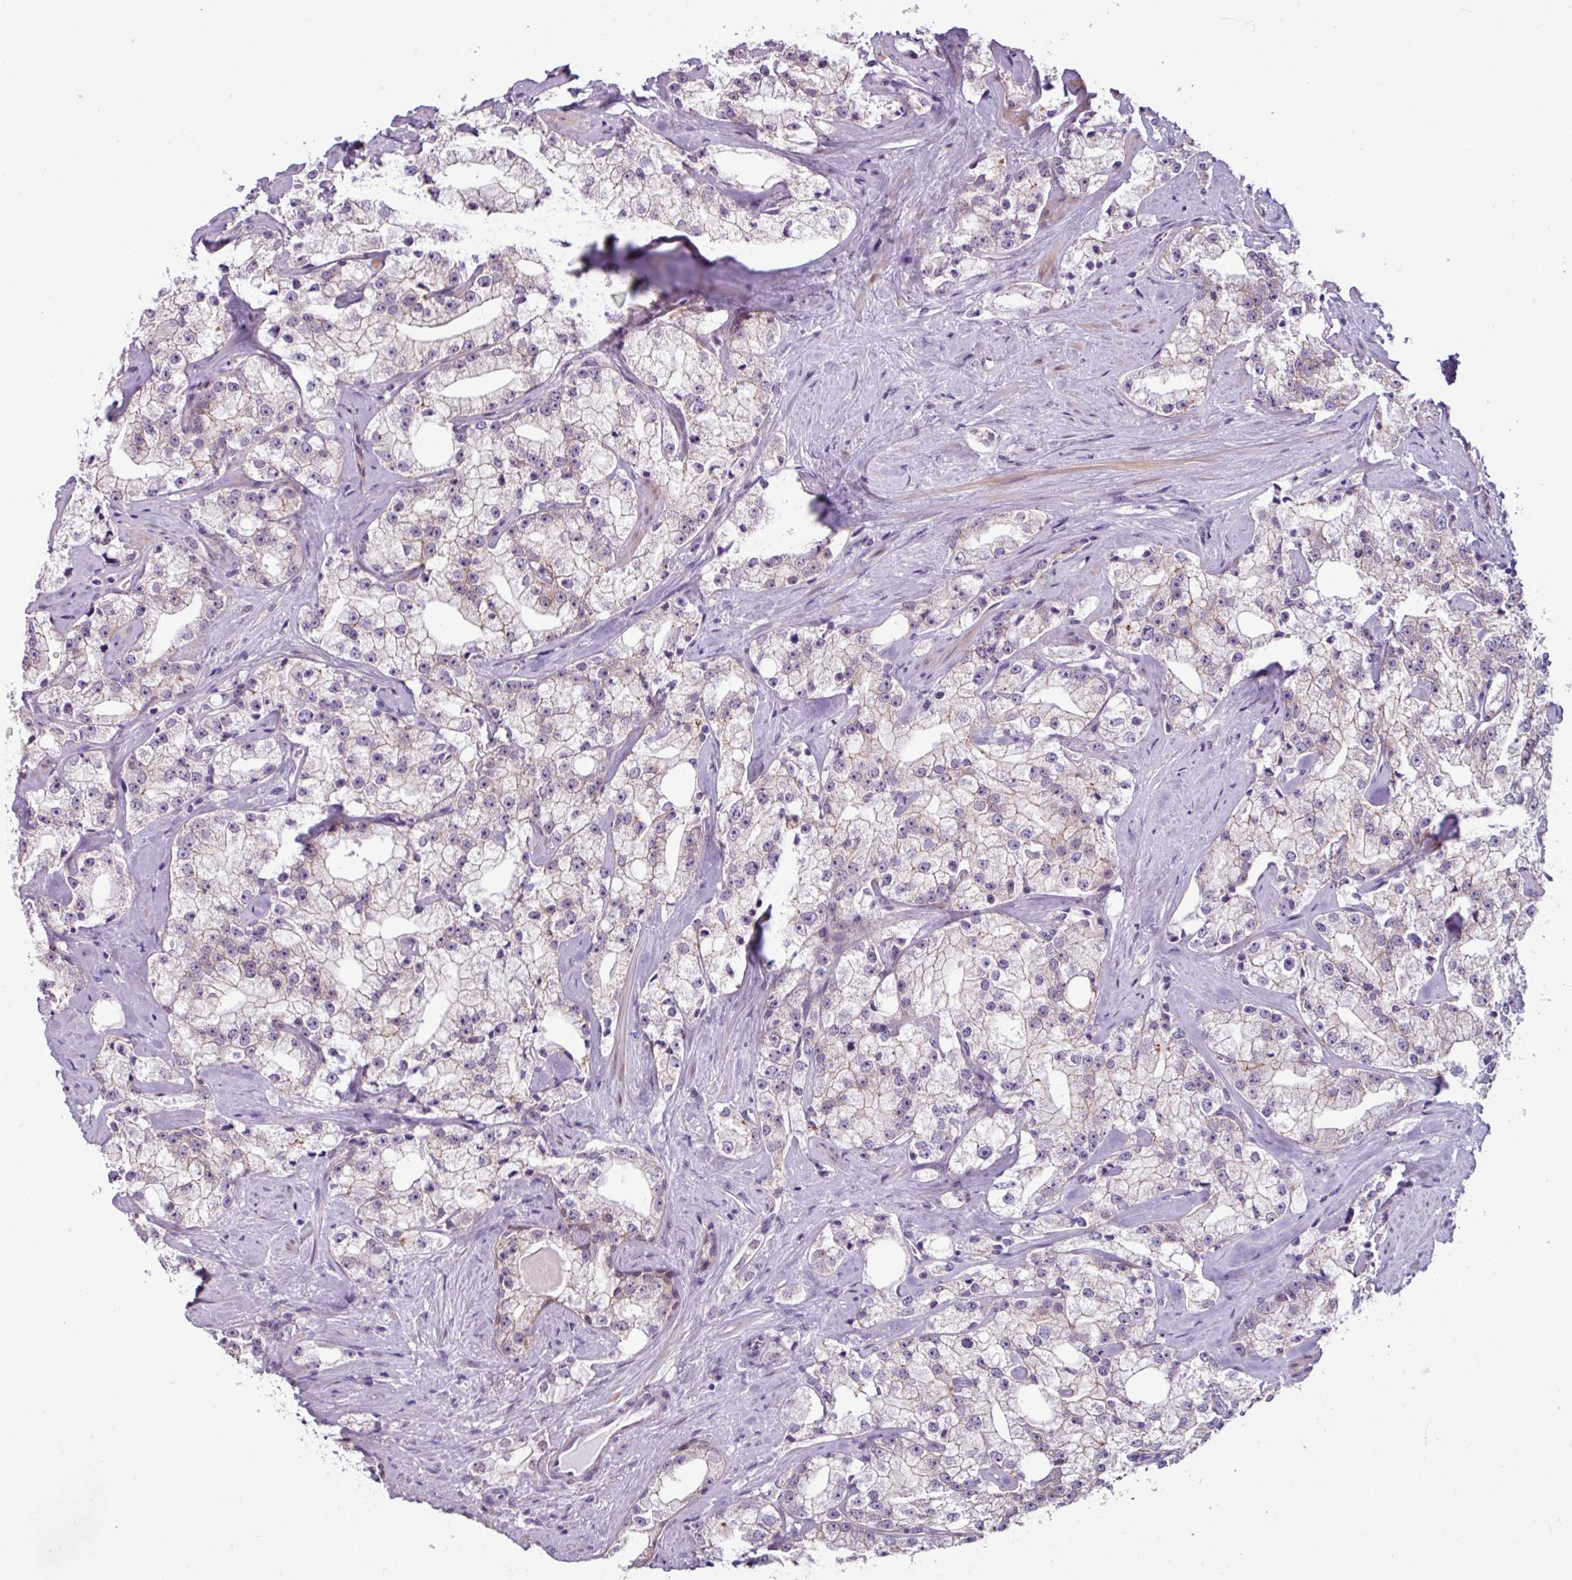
{"staining": {"intensity": "weak", "quantity": "<25%", "location": "cytoplasmic/membranous"}, "tissue": "prostate cancer", "cell_type": "Tumor cells", "image_type": "cancer", "snomed": [{"axis": "morphology", "description": "Adenocarcinoma, High grade"}, {"axis": "topography", "description": "Prostate"}], "caption": "This is a photomicrograph of IHC staining of prostate adenocarcinoma (high-grade), which shows no staining in tumor cells.", "gene": "PNMA6A", "patient": {"sex": "male", "age": 64}}